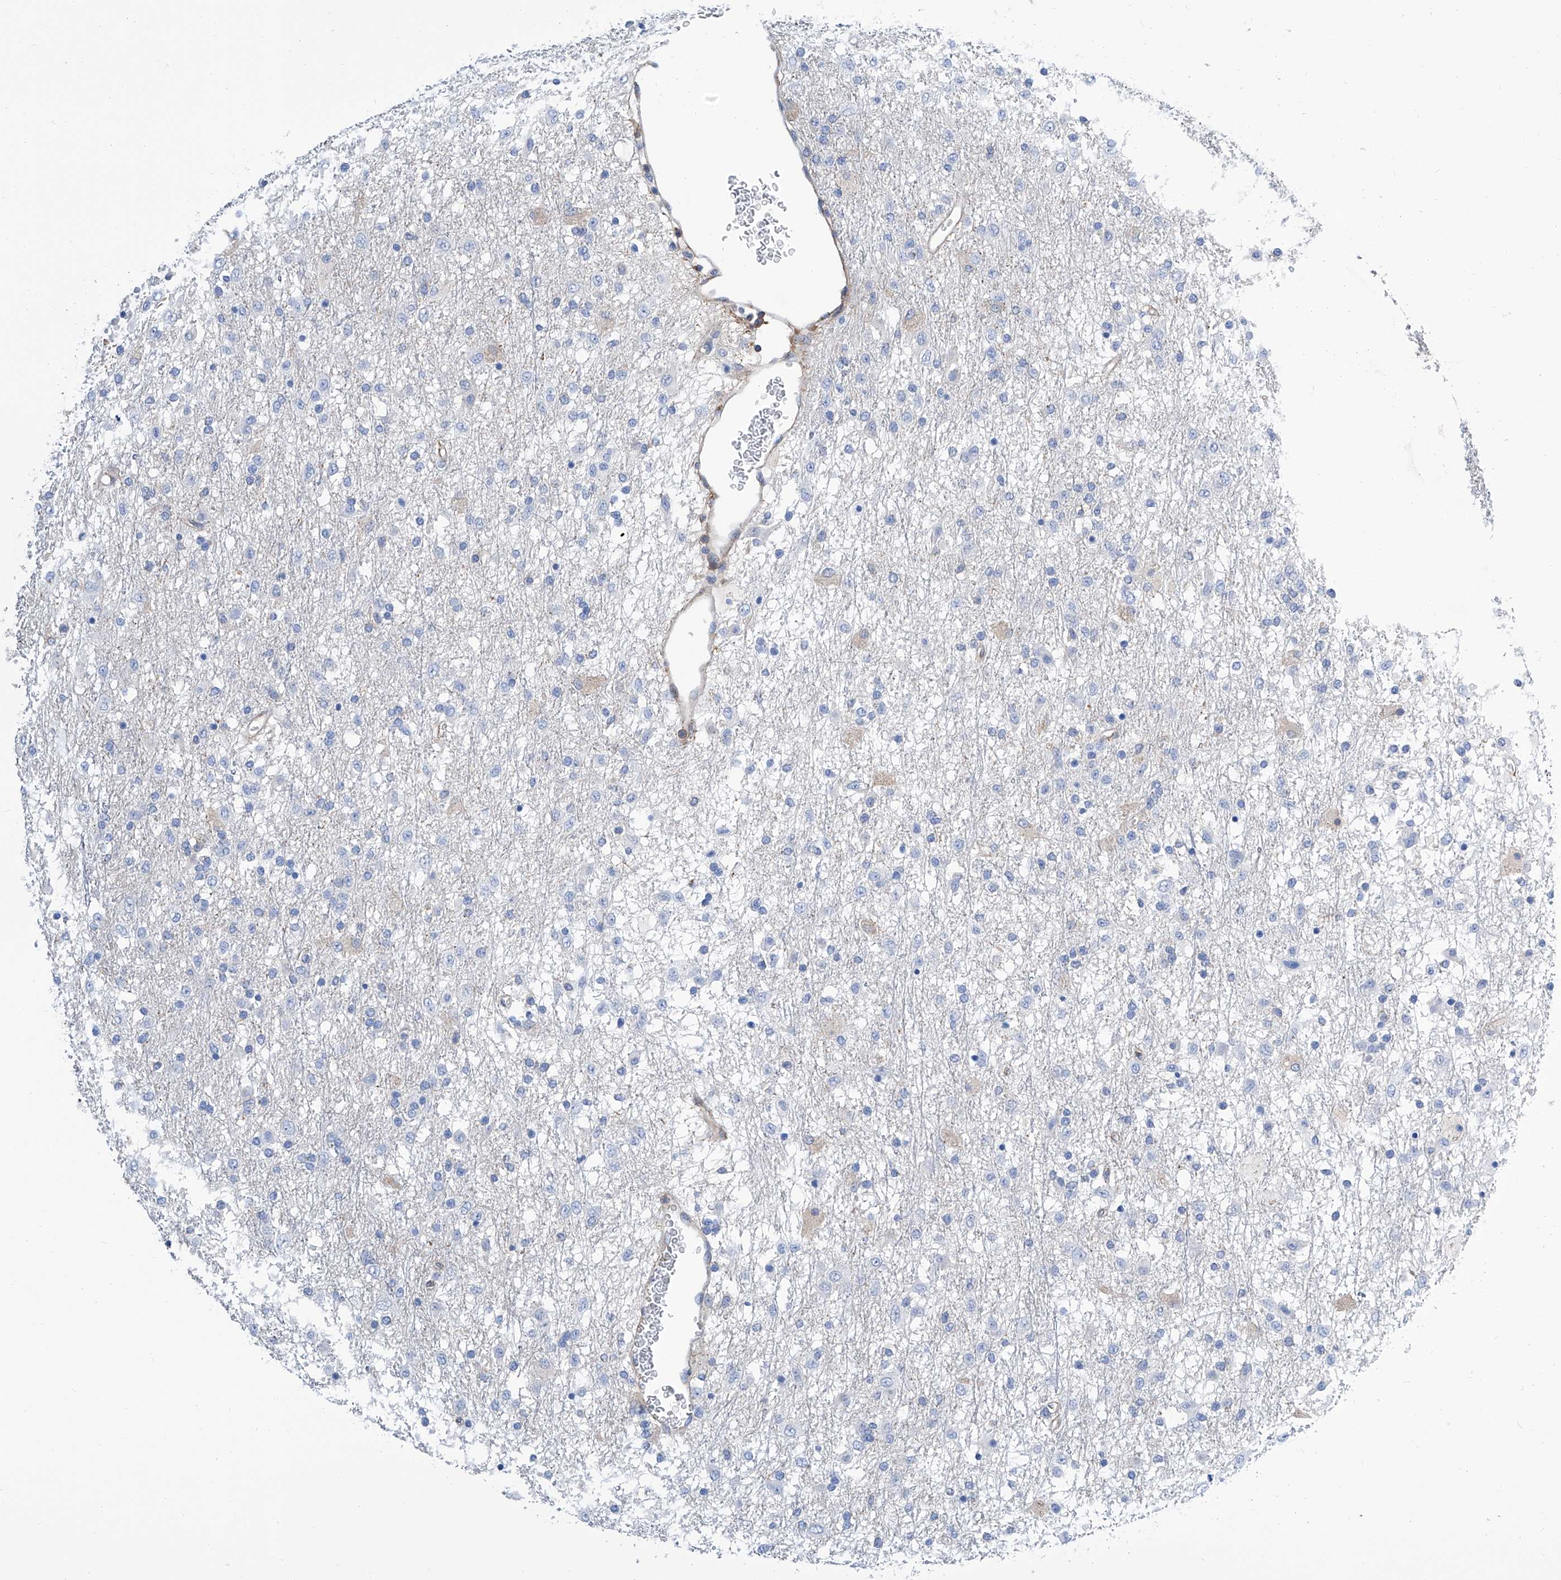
{"staining": {"intensity": "negative", "quantity": "none", "location": "none"}, "tissue": "glioma", "cell_type": "Tumor cells", "image_type": "cancer", "snomed": [{"axis": "morphology", "description": "Glioma, malignant, Low grade"}, {"axis": "topography", "description": "Brain"}], "caption": "Glioma stained for a protein using immunohistochemistry (IHC) demonstrates no staining tumor cells.", "gene": "GPT", "patient": {"sex": "male", "age": 65}}